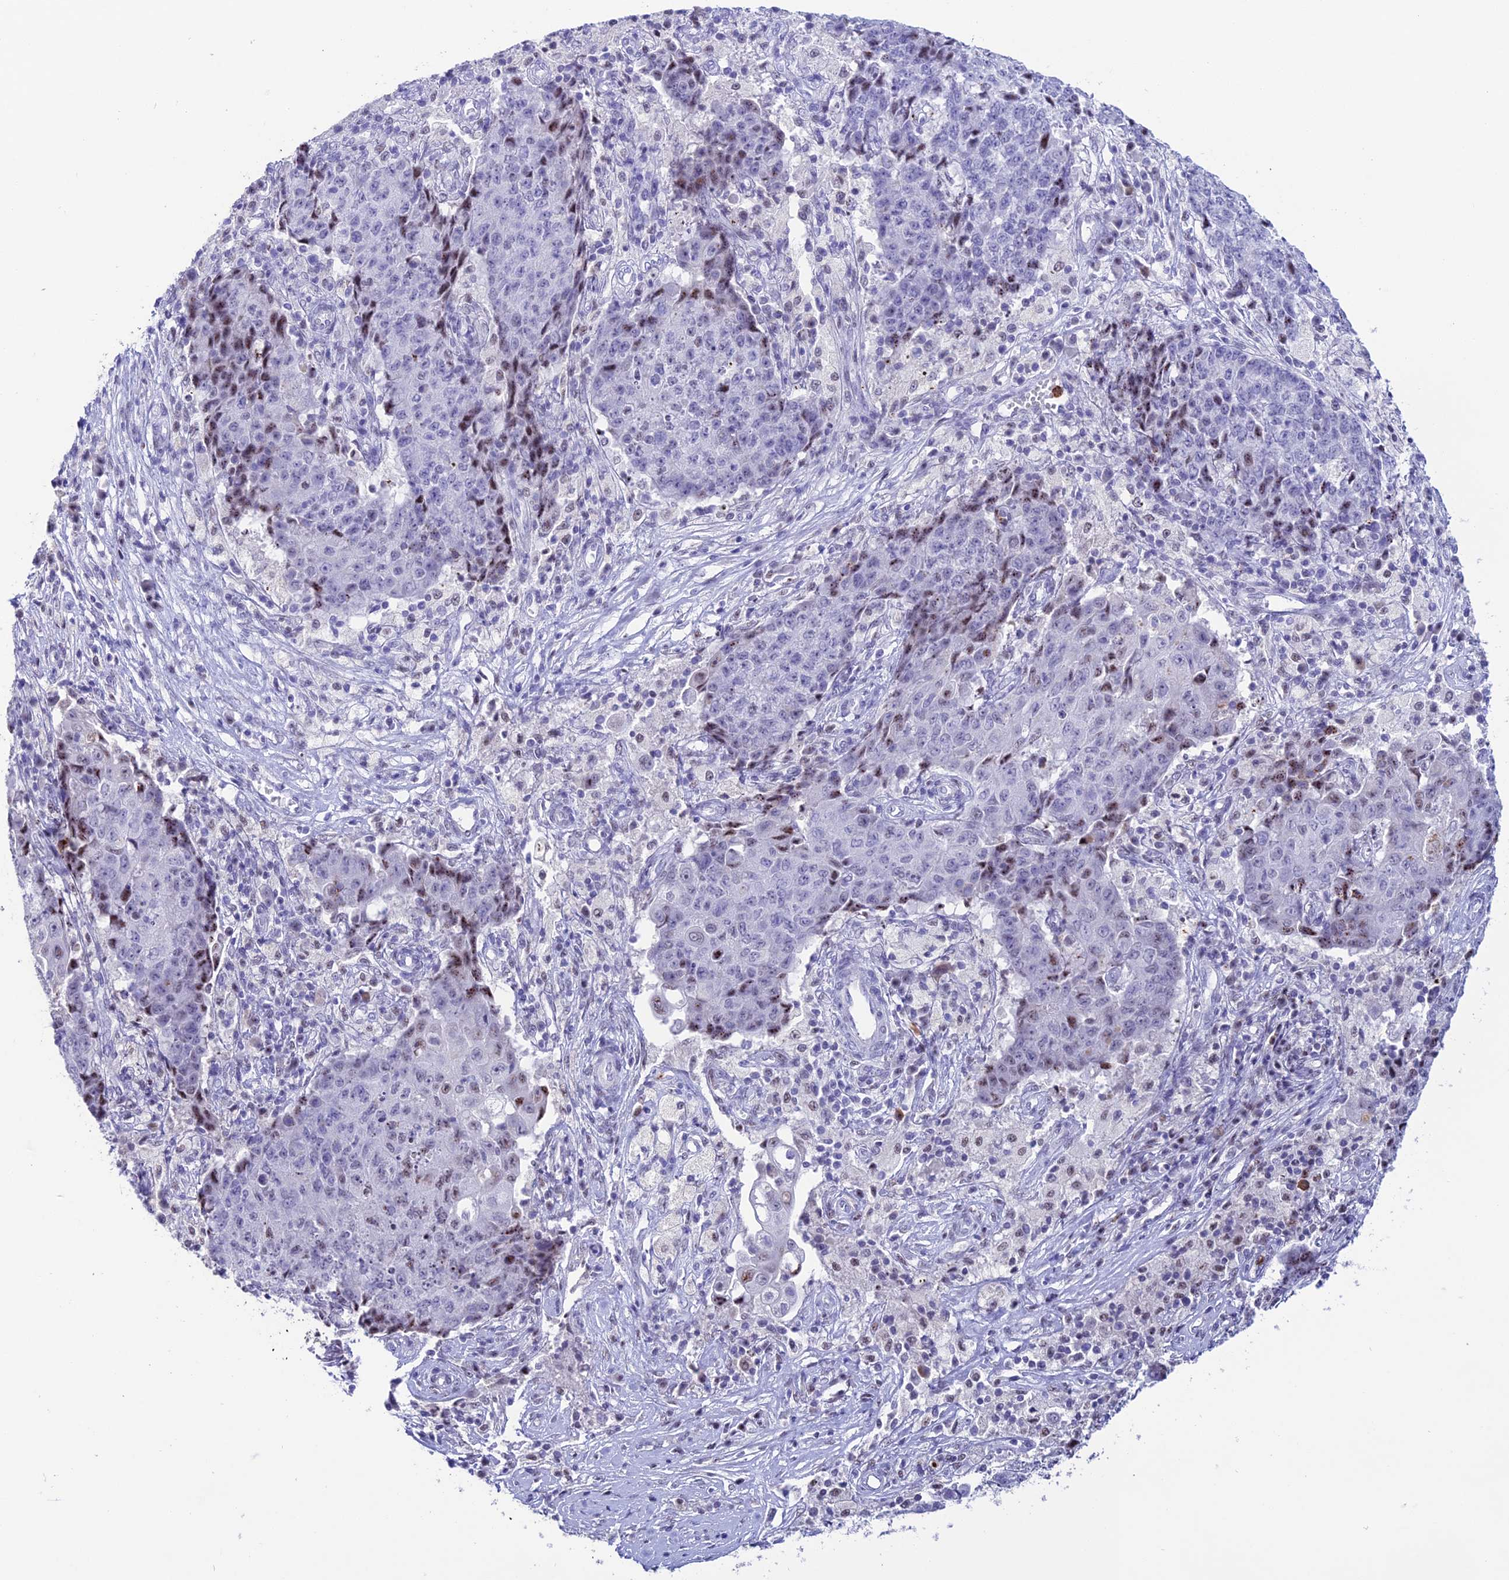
{"staining": {"intensity": "moderate", "quantity": "<25%", "location": "nuclear"}, "tissue": "ovarian cancer", "cell_type": "Tumor cells", "image_type": "cancer", "snomed": [{"axis": "morphology", "description": "Carcinoma, endometroid"}, {"axis": "topography", "description": "Ovary"}], "caption": "About <25% of tumor cells in endometroid carcinoma (ovarian) reveal moderate nuclear protein staining as visualized by brown immunohistochemical staining.", "gene": "MFSD2B", "patient": {"sex": "female", "age": 42}}